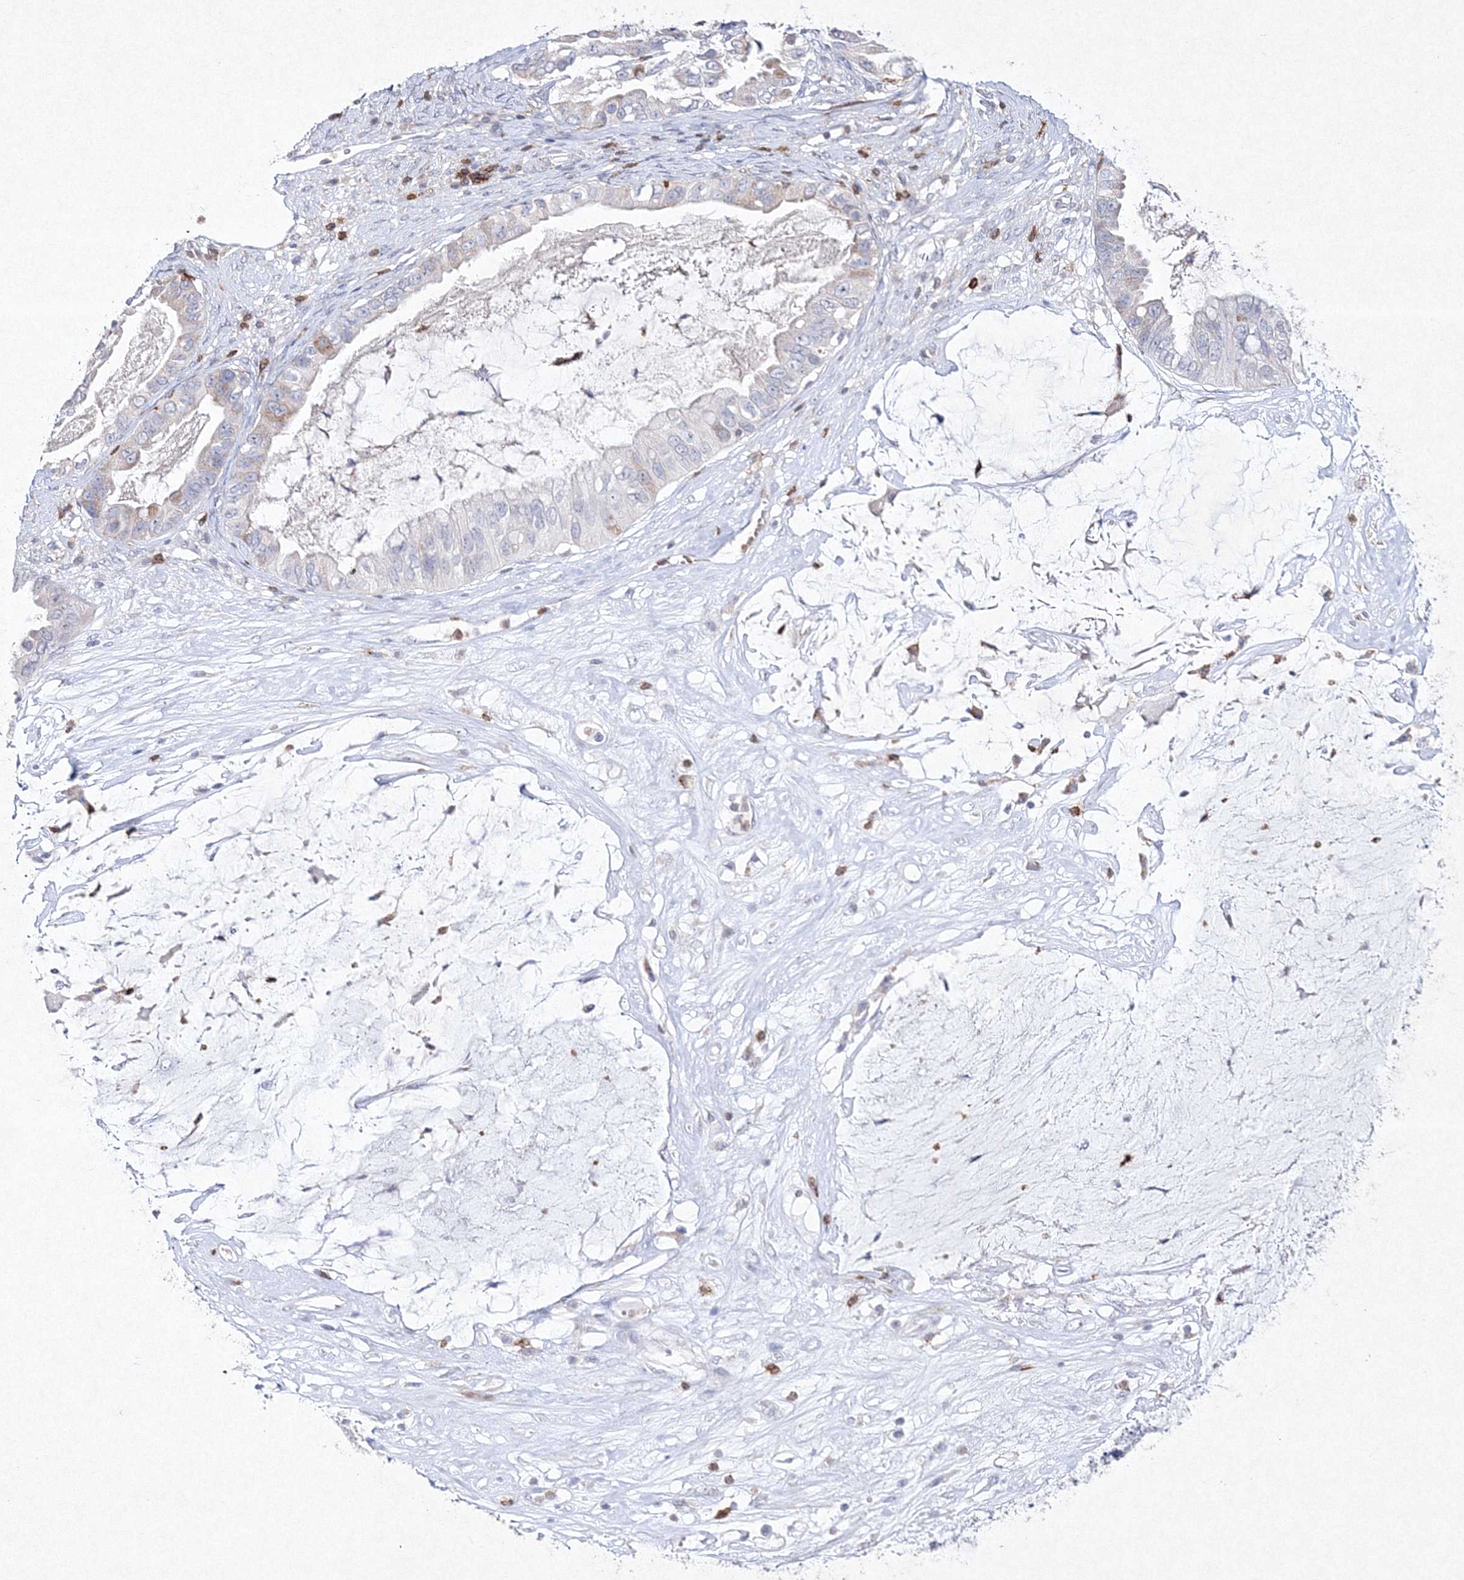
{"staining": {"intensity": "negative", "quantity": "none", "location": "none"}, "tissue": "ovarian cancer", "cell_type": "Tumor cells", "image_type": "cancer", "snomed": [{"axis": "morphology", "description": "Cystadenocarcinoma, mucinous, NOS"}, {"axis": "topography", "description": "Ovary"}], "caption": "There is no significant positivity in tumor cells of ovarian mucinous cystadenocarcinoma.", "gene": "HCST", "patient": {"sex": "female", "age": 80}}